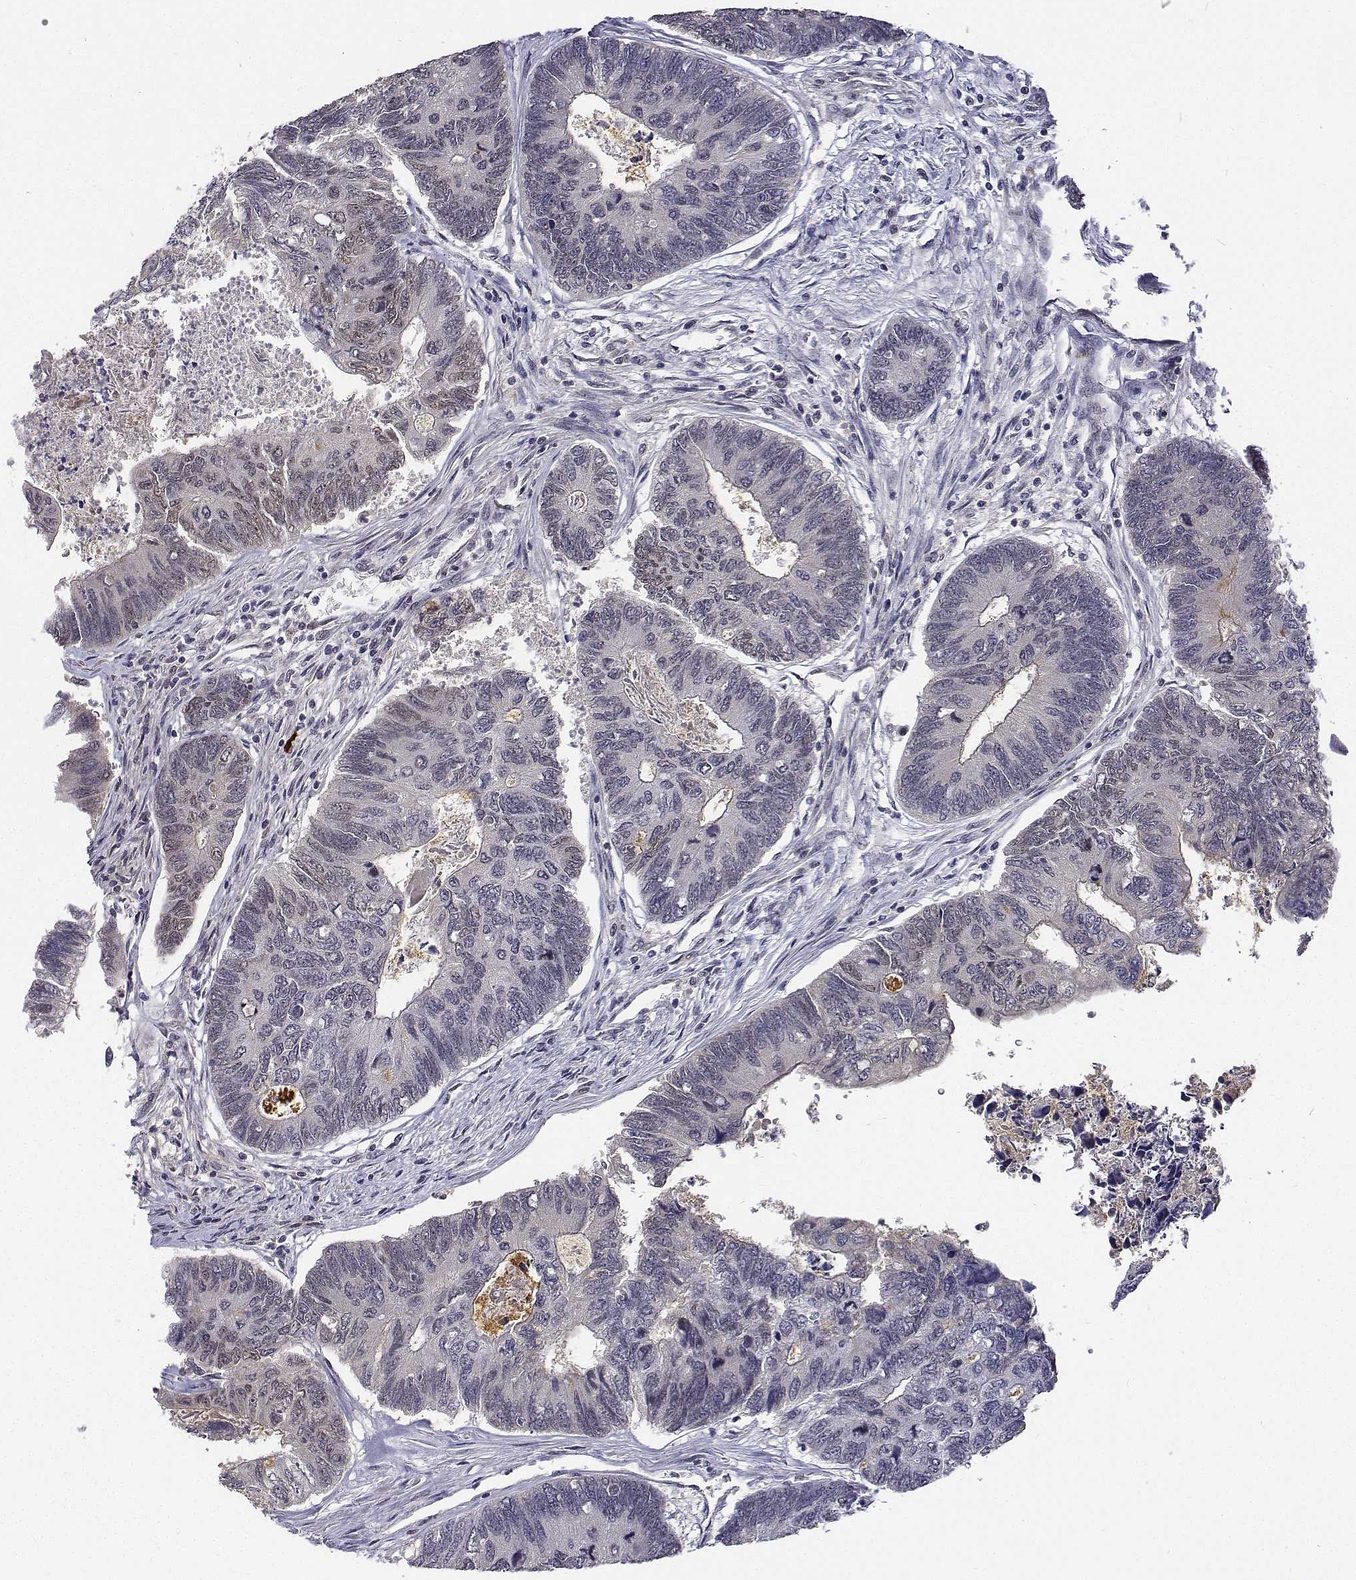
{"staining": {"intensity": "moderate", "quantity": "25%-75%", "location": "nuclear"}, "tissue": "colorectal cancer", "cell_type": "Tumor cells", "image_type": "cancer", "snomed": [{"axis": "morphology", "description": "Adenocarcinoma, NOS"}, {"axis": "topography", "description": "Colon"}], "caption": "Colorectal cancer stained with a brown dye demonstrates moderate nuclear positive positivity in approximately 25%-75% of tumor cells.", "gene": "ATRX", "patient": {"sex": "female", "age": 67}}